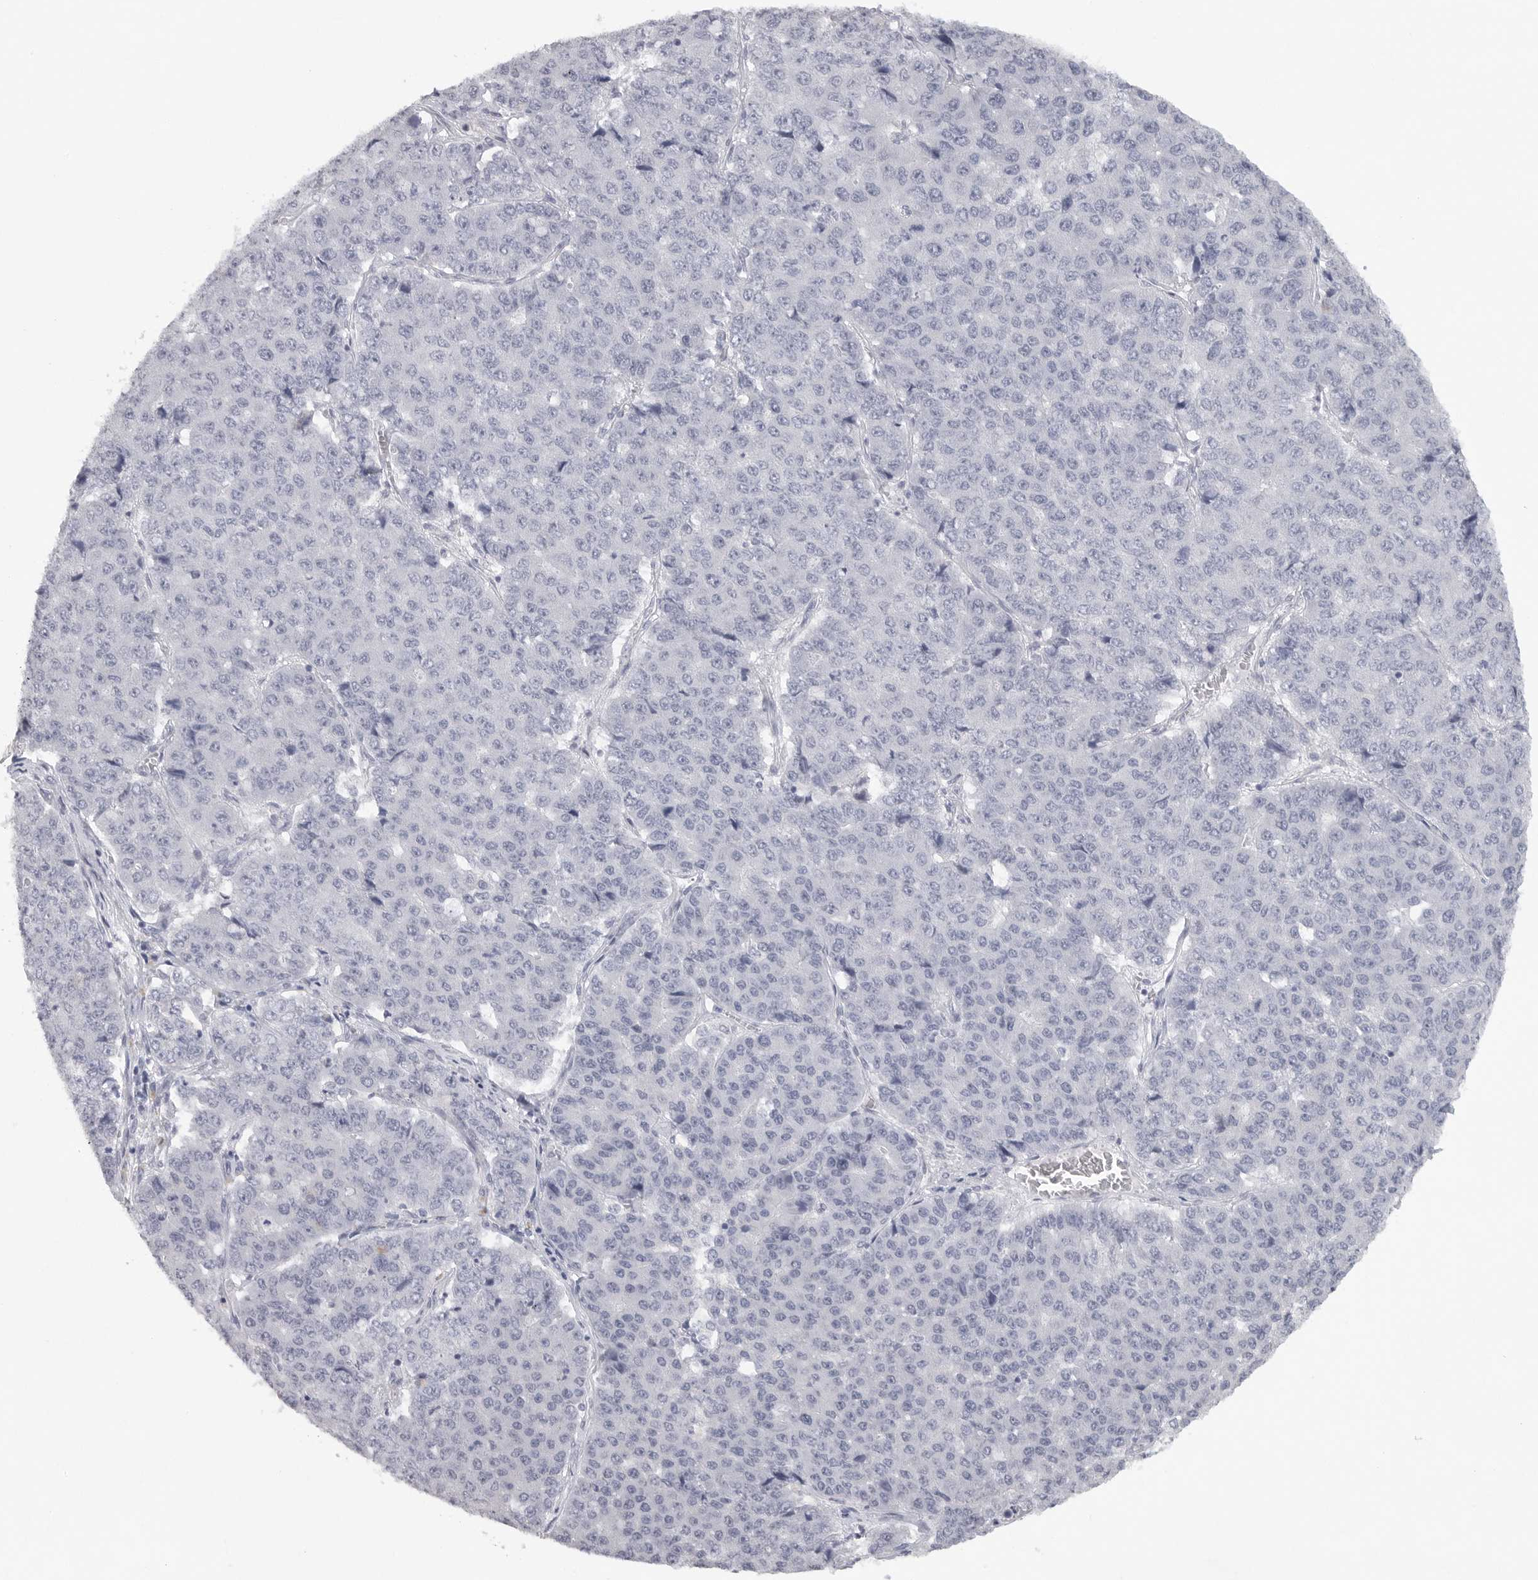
{"staining": {"intensity": "negative", "quantity": "none", "location": "none"}, "tissue": "pancreatic cancer", "cell_type": "Tumor cells", "image_type": "cancer", "snomed": [{"axis": "morphology", "description": "Adenocarcinoma, NOS"}, {"axis": "topography", "description": "Pancreas"}], "caption": "Immunohistochemistry photomicrograph of neoplastic tissue: pancreatic cancer (adenocarcinoma) stained with DAB (3,3'-diaminobenzidine) reveals no significant protein expression in tumor cells.", "gene": "TNR", "patient": {"sex": "male", "age": 50}}